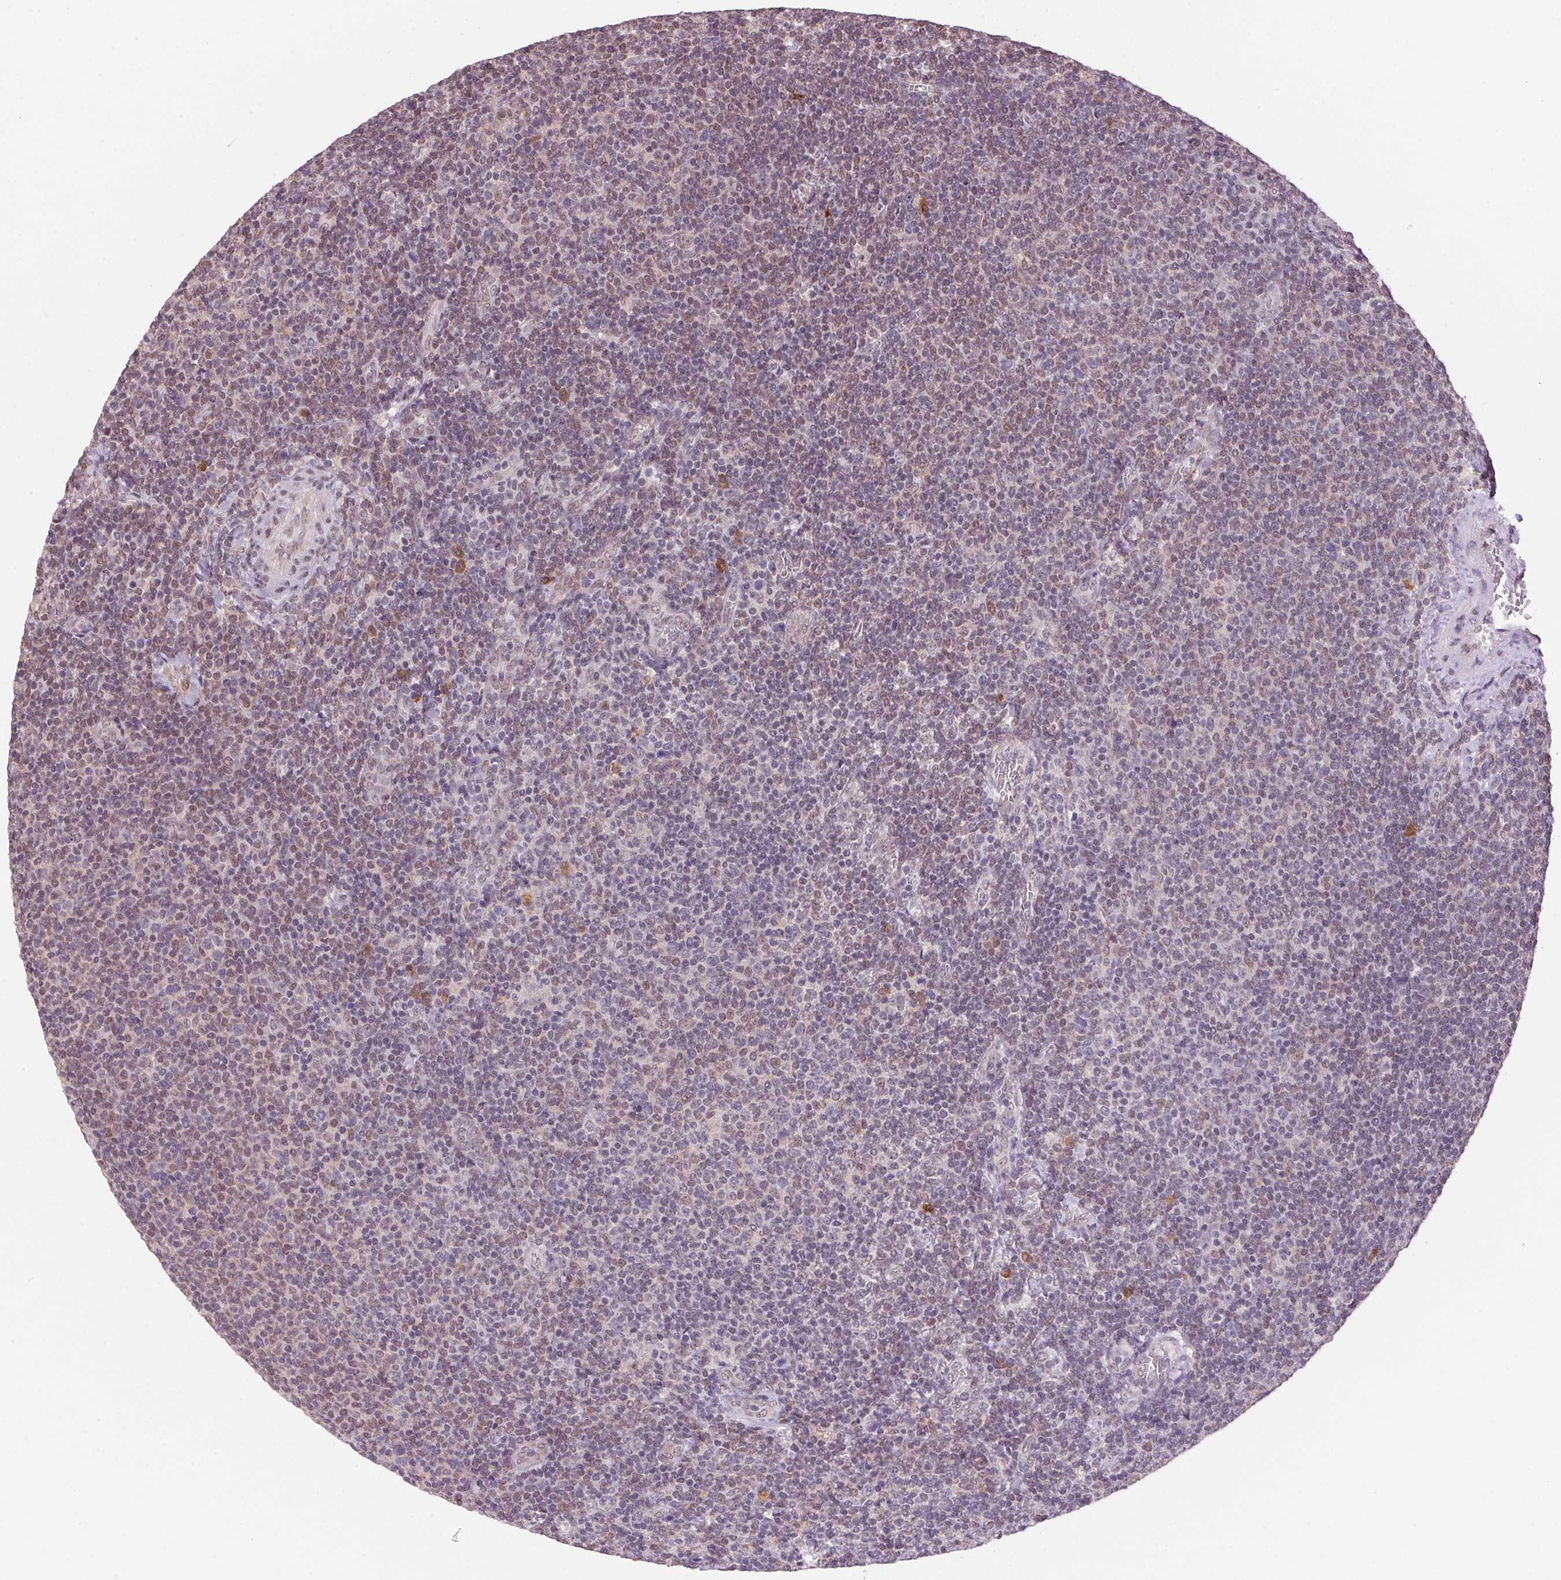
{"staining": {"intensity": "weak", "quantity": "<25%", "location": "nuclear"}, "tissue": "lymphoma", "cell_type": "Tumor cells", "image_type": "cancer", "snomed": [{"axis": "morphology", "description": "Malignant lymphoma, non-Hodgkin's type, Low grade"}, {"axis": "topography", "description": "Lymph node"}], "caption": "Tumor cells show no significant staining in low-grade malignant lymphoma, non-Hodgkin's type.", "gene": "ZBTB4", "patient": {"sex": "male", "age": 52}}